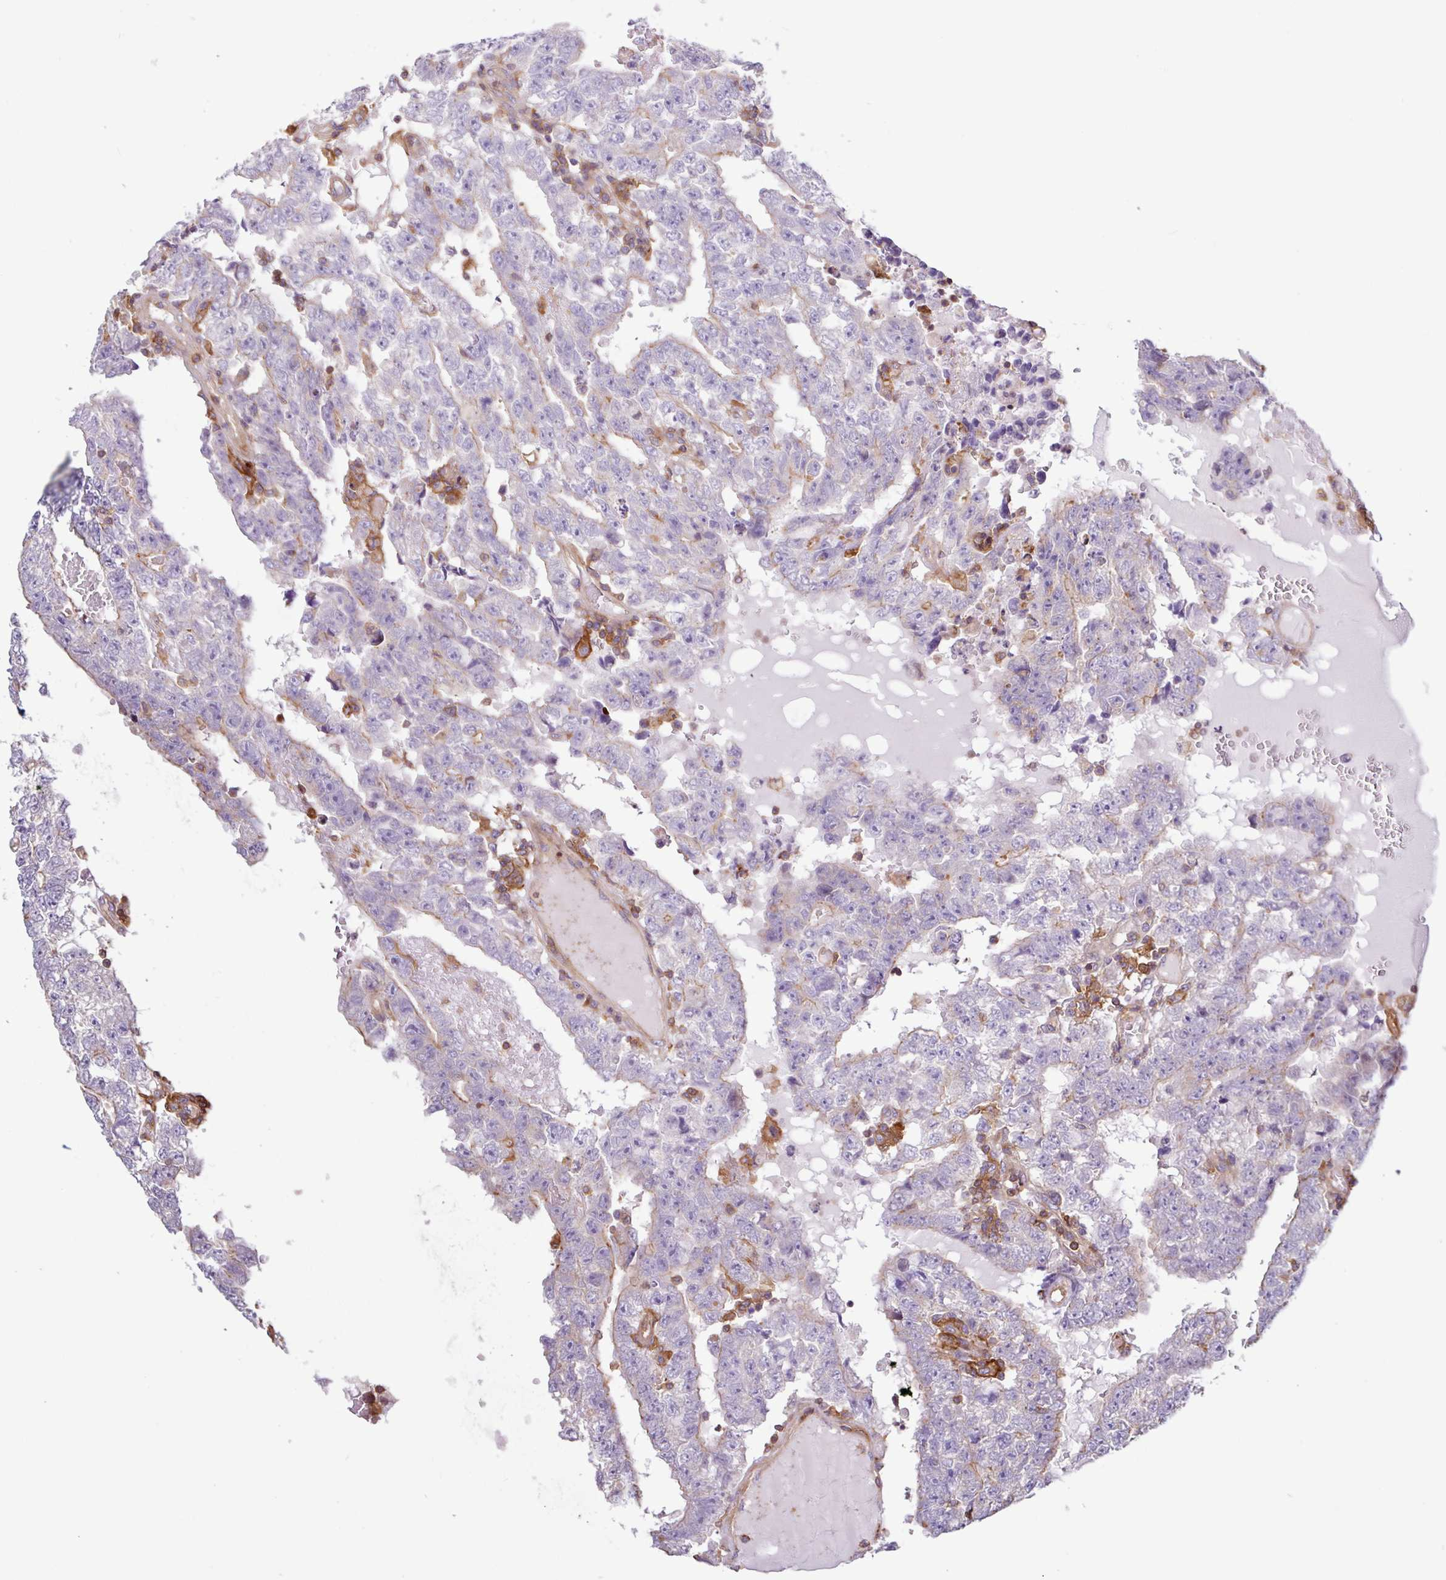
{"staining": {"intensity": "weak", "quantity": "25%-75%", "location": "cytoplasmic/membranous"}, "tissue": "testis cancer", "cell_type": "Tumor cells", "image_type": "cancer", "snomed": [{"axis": "morphology", "description": "Carcinoma, Embryonal, NOS"}, {"axis": "topography", "description": "Testis"}], "caption": "Approximately 25%-75% of tumor cells in human embryonal carcinoma (testis) reveal weak cytoplasmic/membranous protein positivity as visualized by brown immunohistochemical staining.", "gene": "ACTR3", "patient": {"sex": "male", "age": 25}}